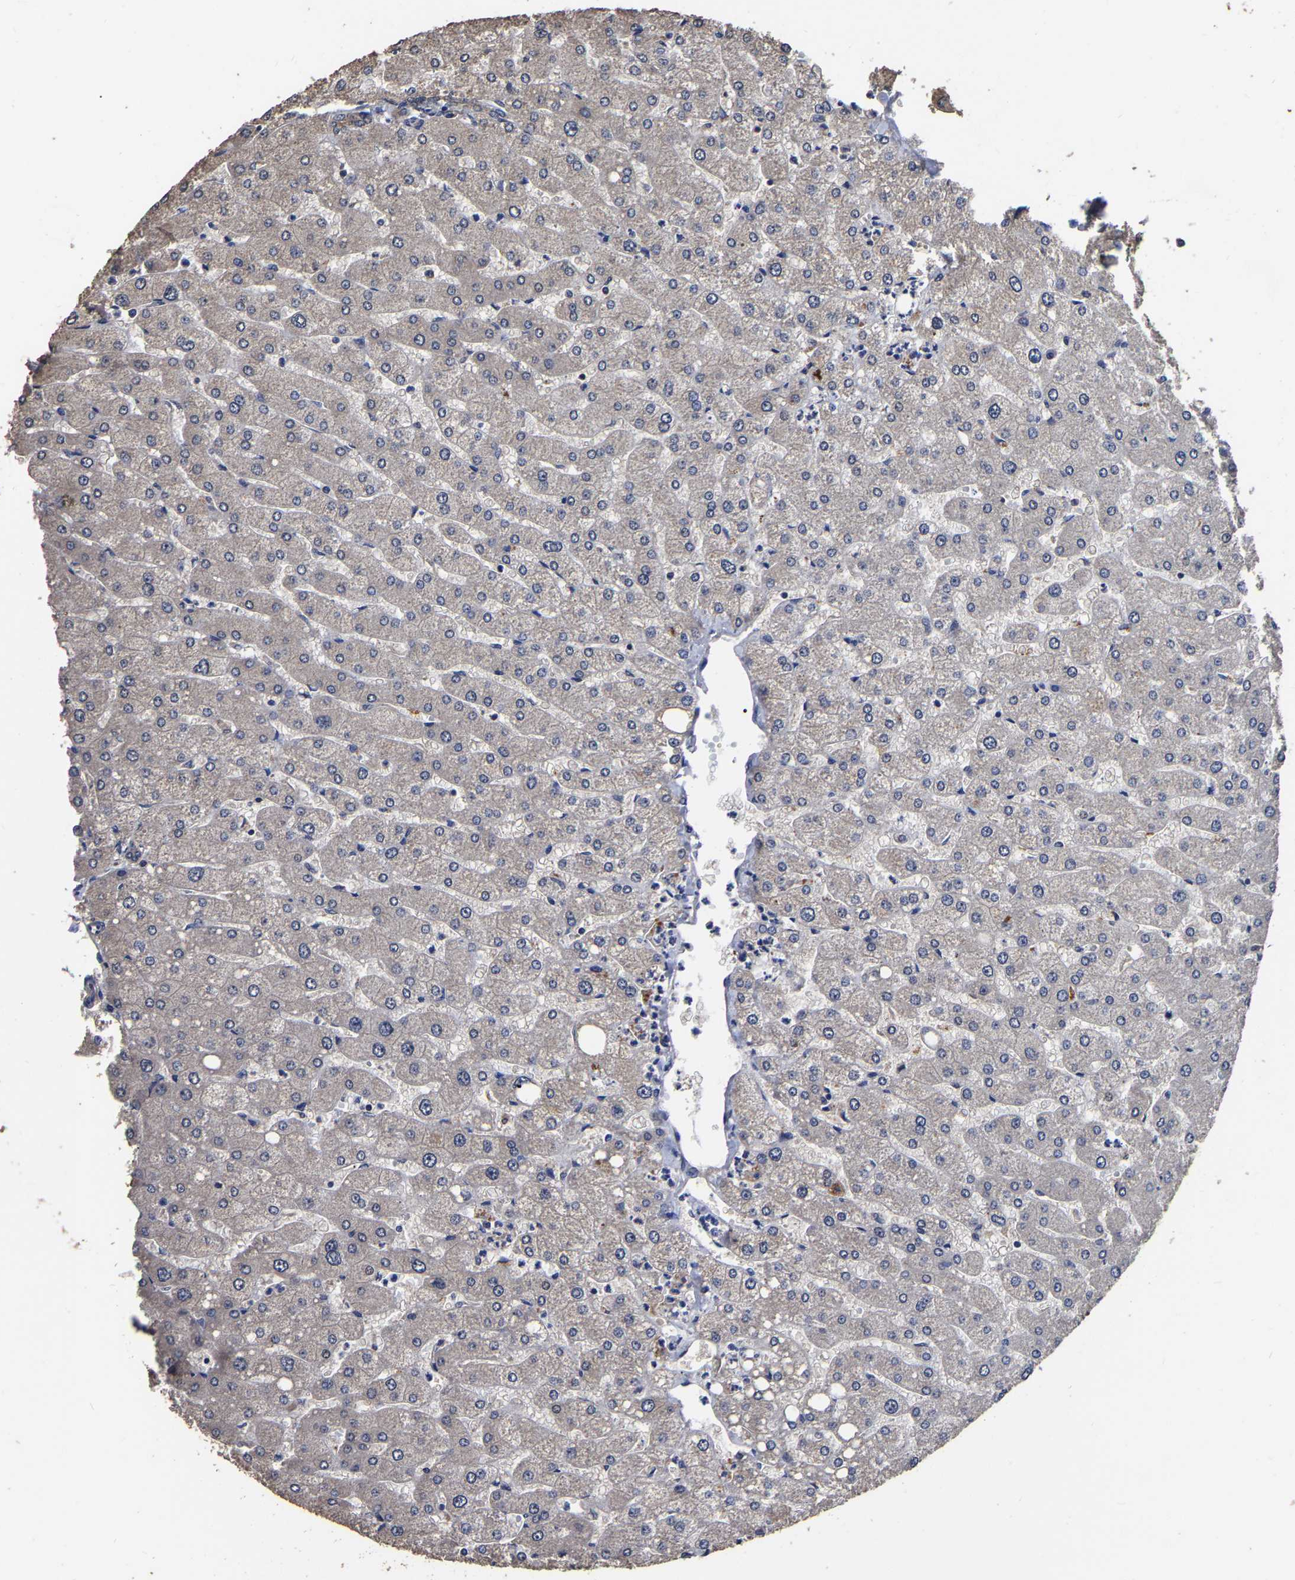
{"staining": {"intensity": "moderate", "quantity": ">75%", "location": "cytoplasmic/membranous"}, "tissue": "liver", "cell_type": "Cholangiocytes", "image_type": "normal", "snomed": [{"axis": "morphology", "description": "Normal tissue, NOS"}, {"axis": "topography", "description": "Liver"}], "caption": "Normal liver was stained to show a protein in brown. There is medium levels of moderate cytoplasmic/membranous positivity in approximately >75% of cholangiocytes. (DAB (3,3'-diaminobenzidine) IHC with brightfield microscopy, high magnification).", "gene": "STK32C", "patient": {"sex": "male", "age": 55}}